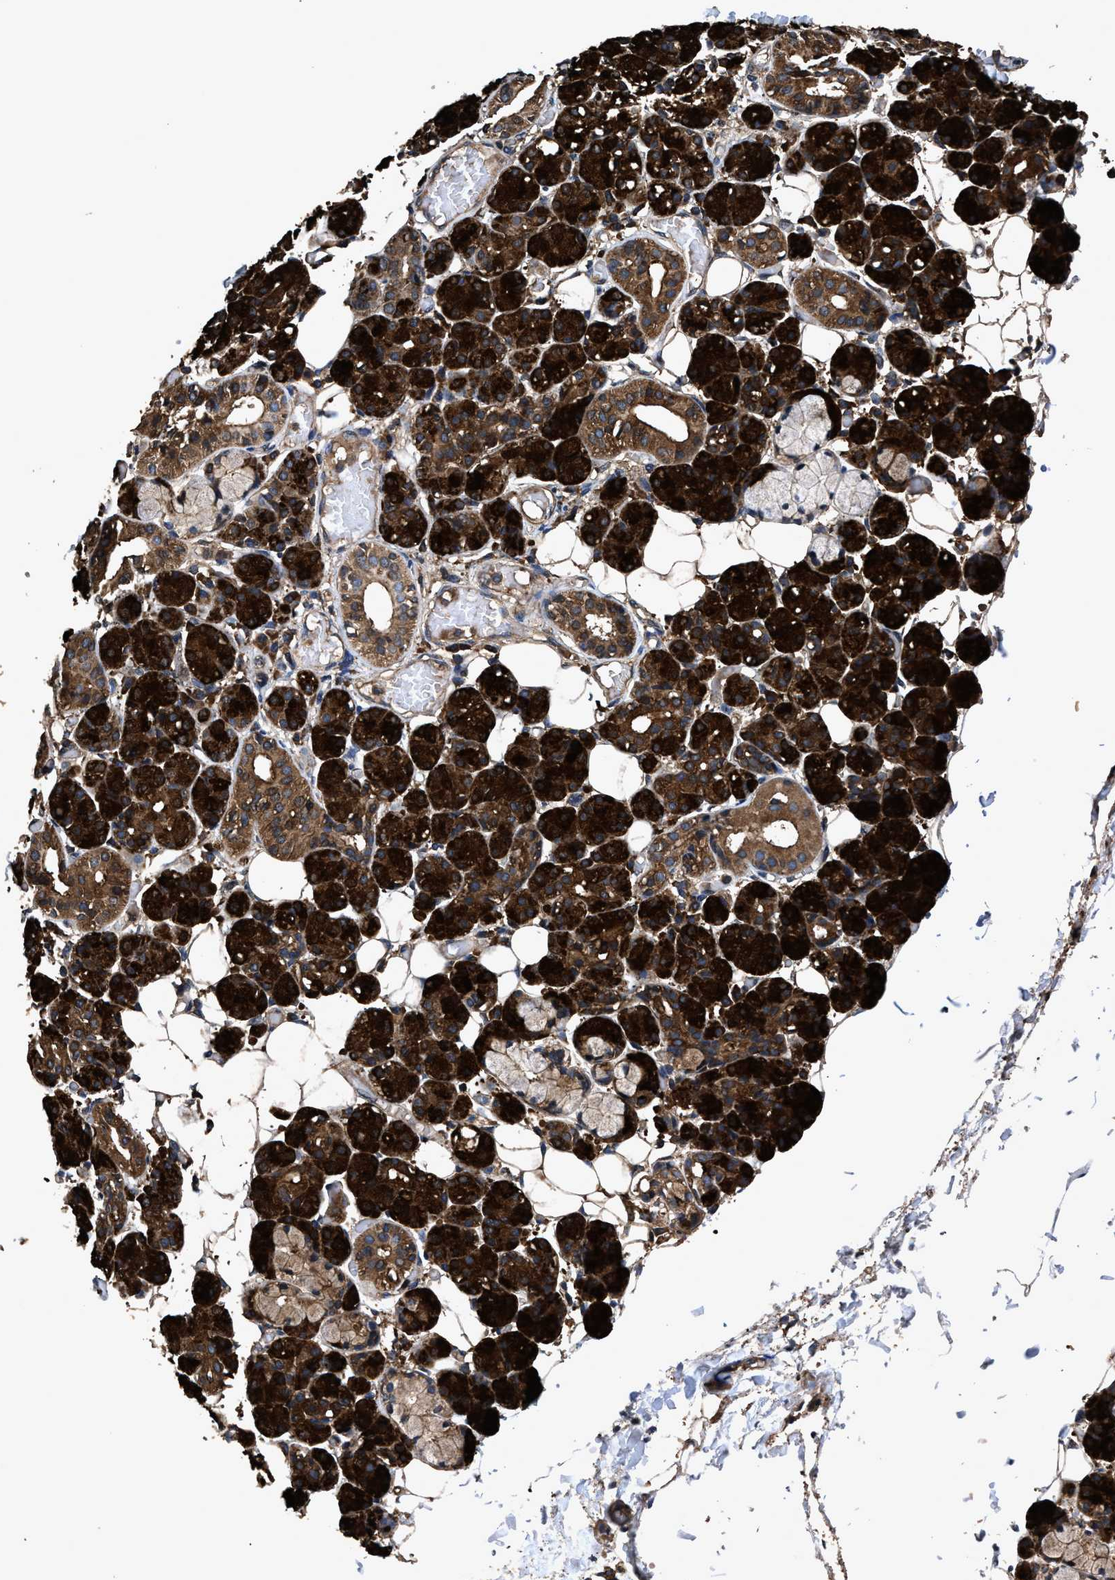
{"staining": {"intensity": "strong", "quantity": ">75%", "location": "cytoplasmic/membranous,nuclear"}, "tissue": "salivary gland", "cell_type": "Glandular cells", "image_type": "normal", "snomed": [{"axis": "morphology", "description": "Normal tissue, NOS"}, {"axis": "topography", "description": "Salivary gland"}], "caption": "Human salivary gland stained with a brown dye exhibits strong cytoplasmic/membranous,nuclear positive positivity in approximately >75% of glandular cells.", "gene": "ZMYND19", "patient": {"sex": "male", "age": 63}}